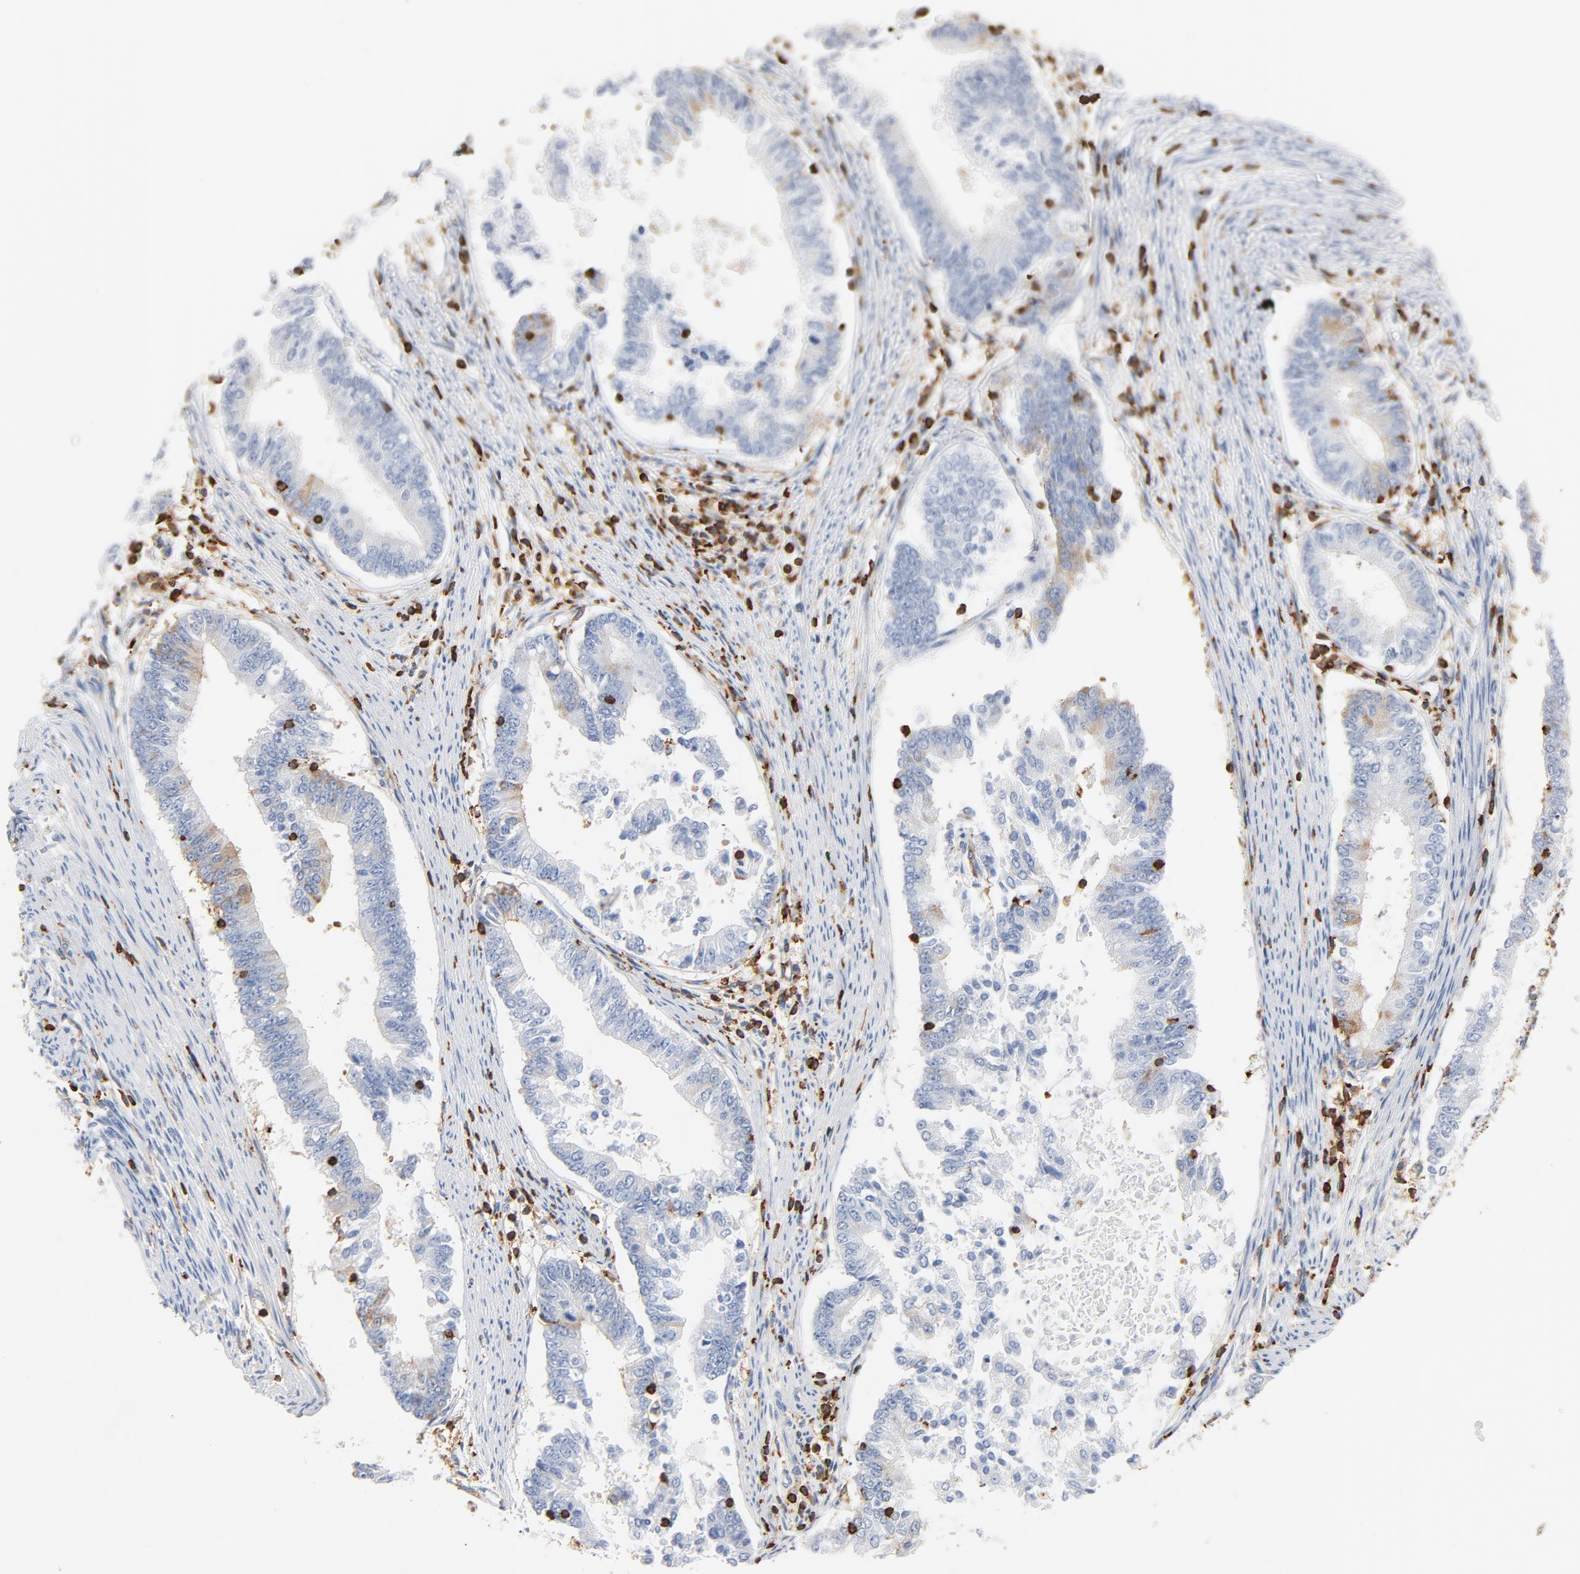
{"staining": {"intensity": "moderate", "quantity": "<25%", "location": "cytoplasmic/membranous"}, "tissue": "endometrial cancer", "cell_type": "Tumor cells", "image_type": "cancer", "snomed": [{"axis": "morphology", "description": "Adenocarcinoma, NOS"}, {"axis": "topography", "description": "Endometrium"}], "caption": "The immunohistochemical stain shows moderate cytoplasmic/membranous positivity in tumor cells of endometrial adenocarcinoma tissue.", "gene": "SH3KBP1", "patient": {"sex": "female", "age": 63}}